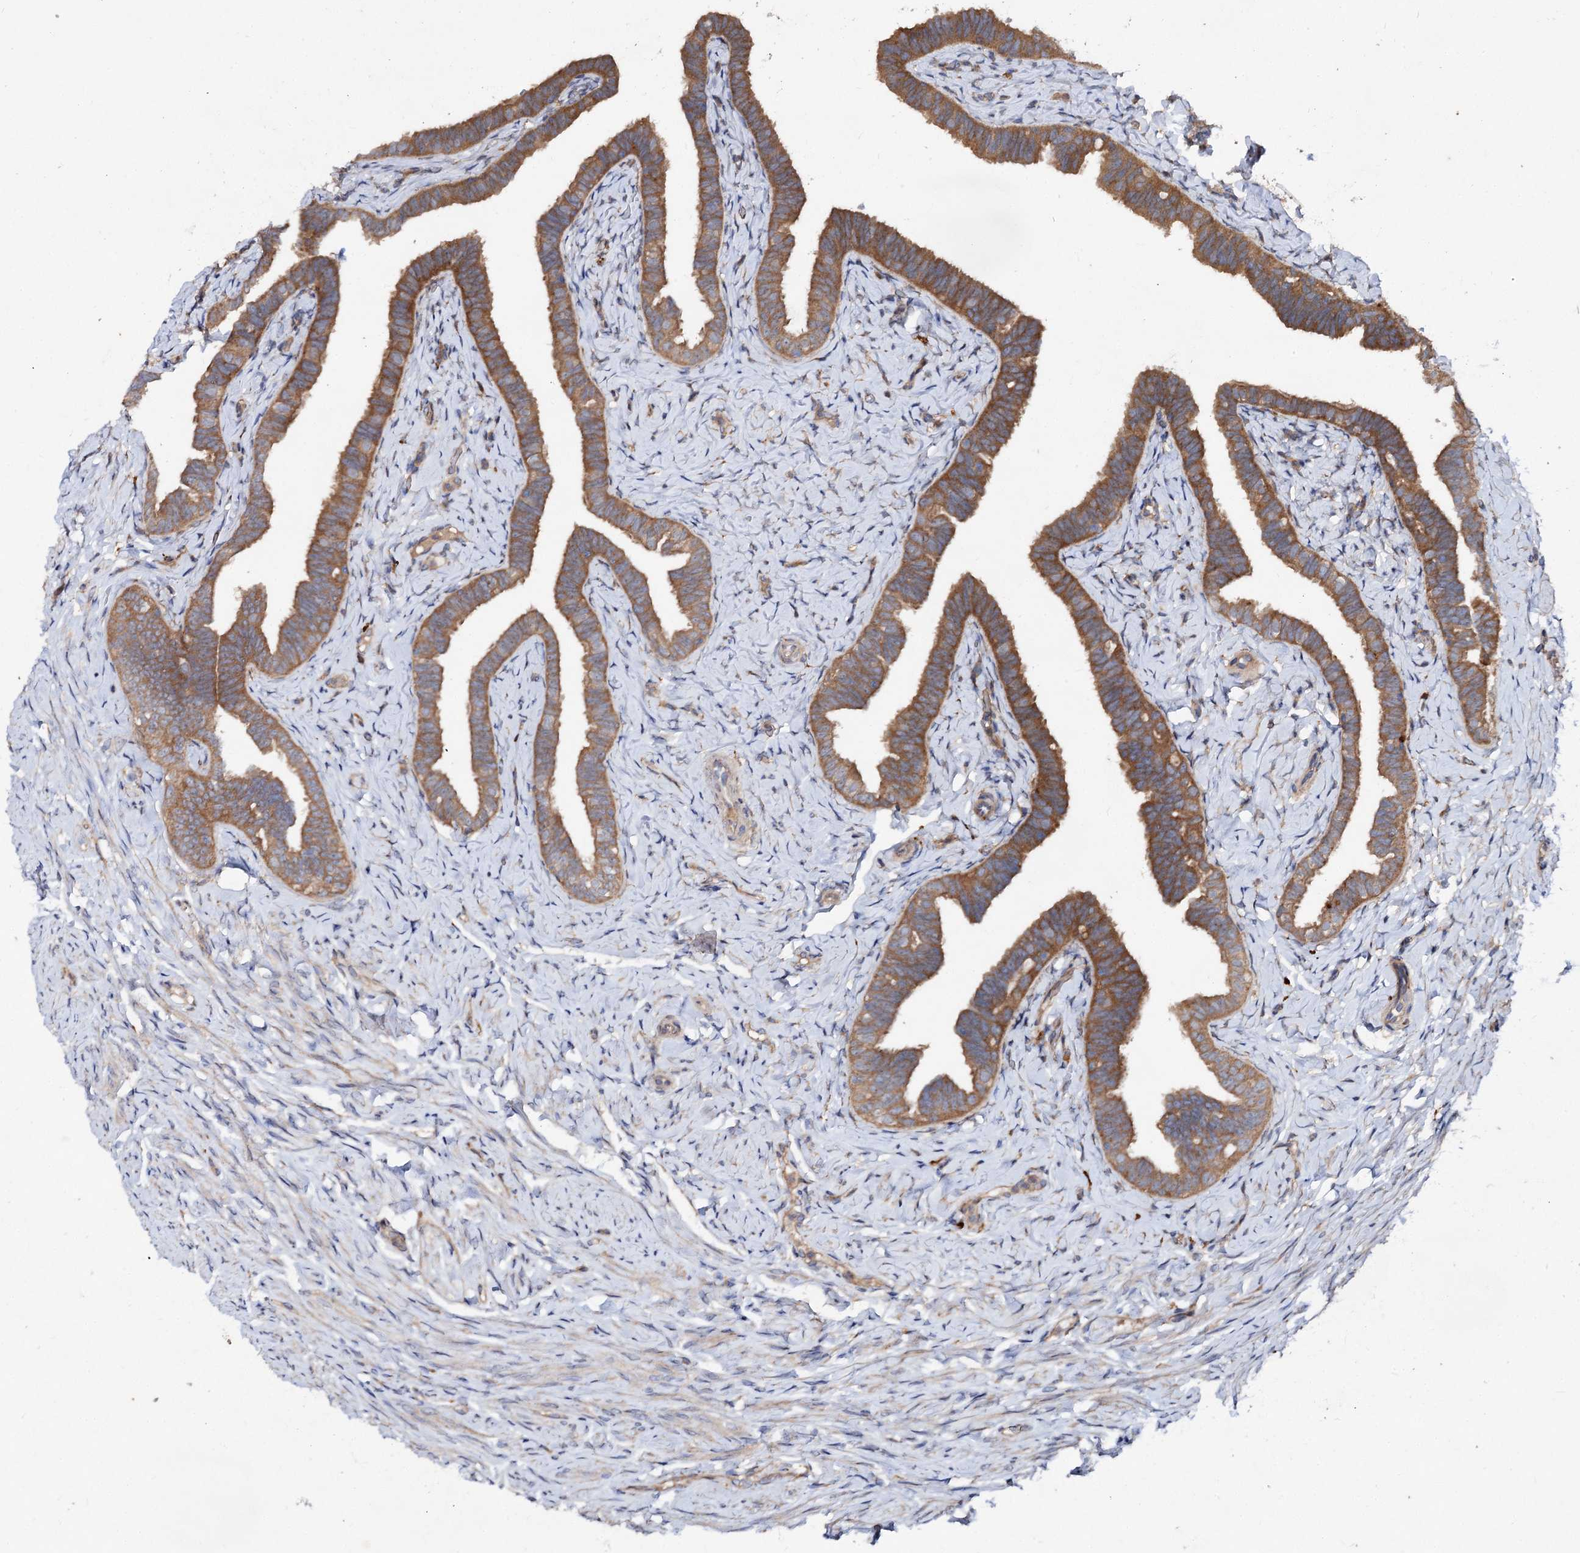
{"staining": {"intensity": "moderate", "quantity": ">75%", "location": "cytoplasmic/membranous"}, "tissue": "fallopian tube", "cell_type": "Glandular cells", "image_type": "normal", "snomed": [{"axis": "morphology", "description": "Normal tissue, NOS"}, {"axis": "topography", "description": "Fallopian tube"}], "caption": "Immunohistochemical staining of benign human fallopian tube demonstrates >75% levels of moderate cytoplasmic/membranous protein expression in about >75% of glandular cells. (DAB IHC with brightfield microscopy, high magnification).", "gene": "VPS29", "patient": {"sex": "female", "age": 39}}